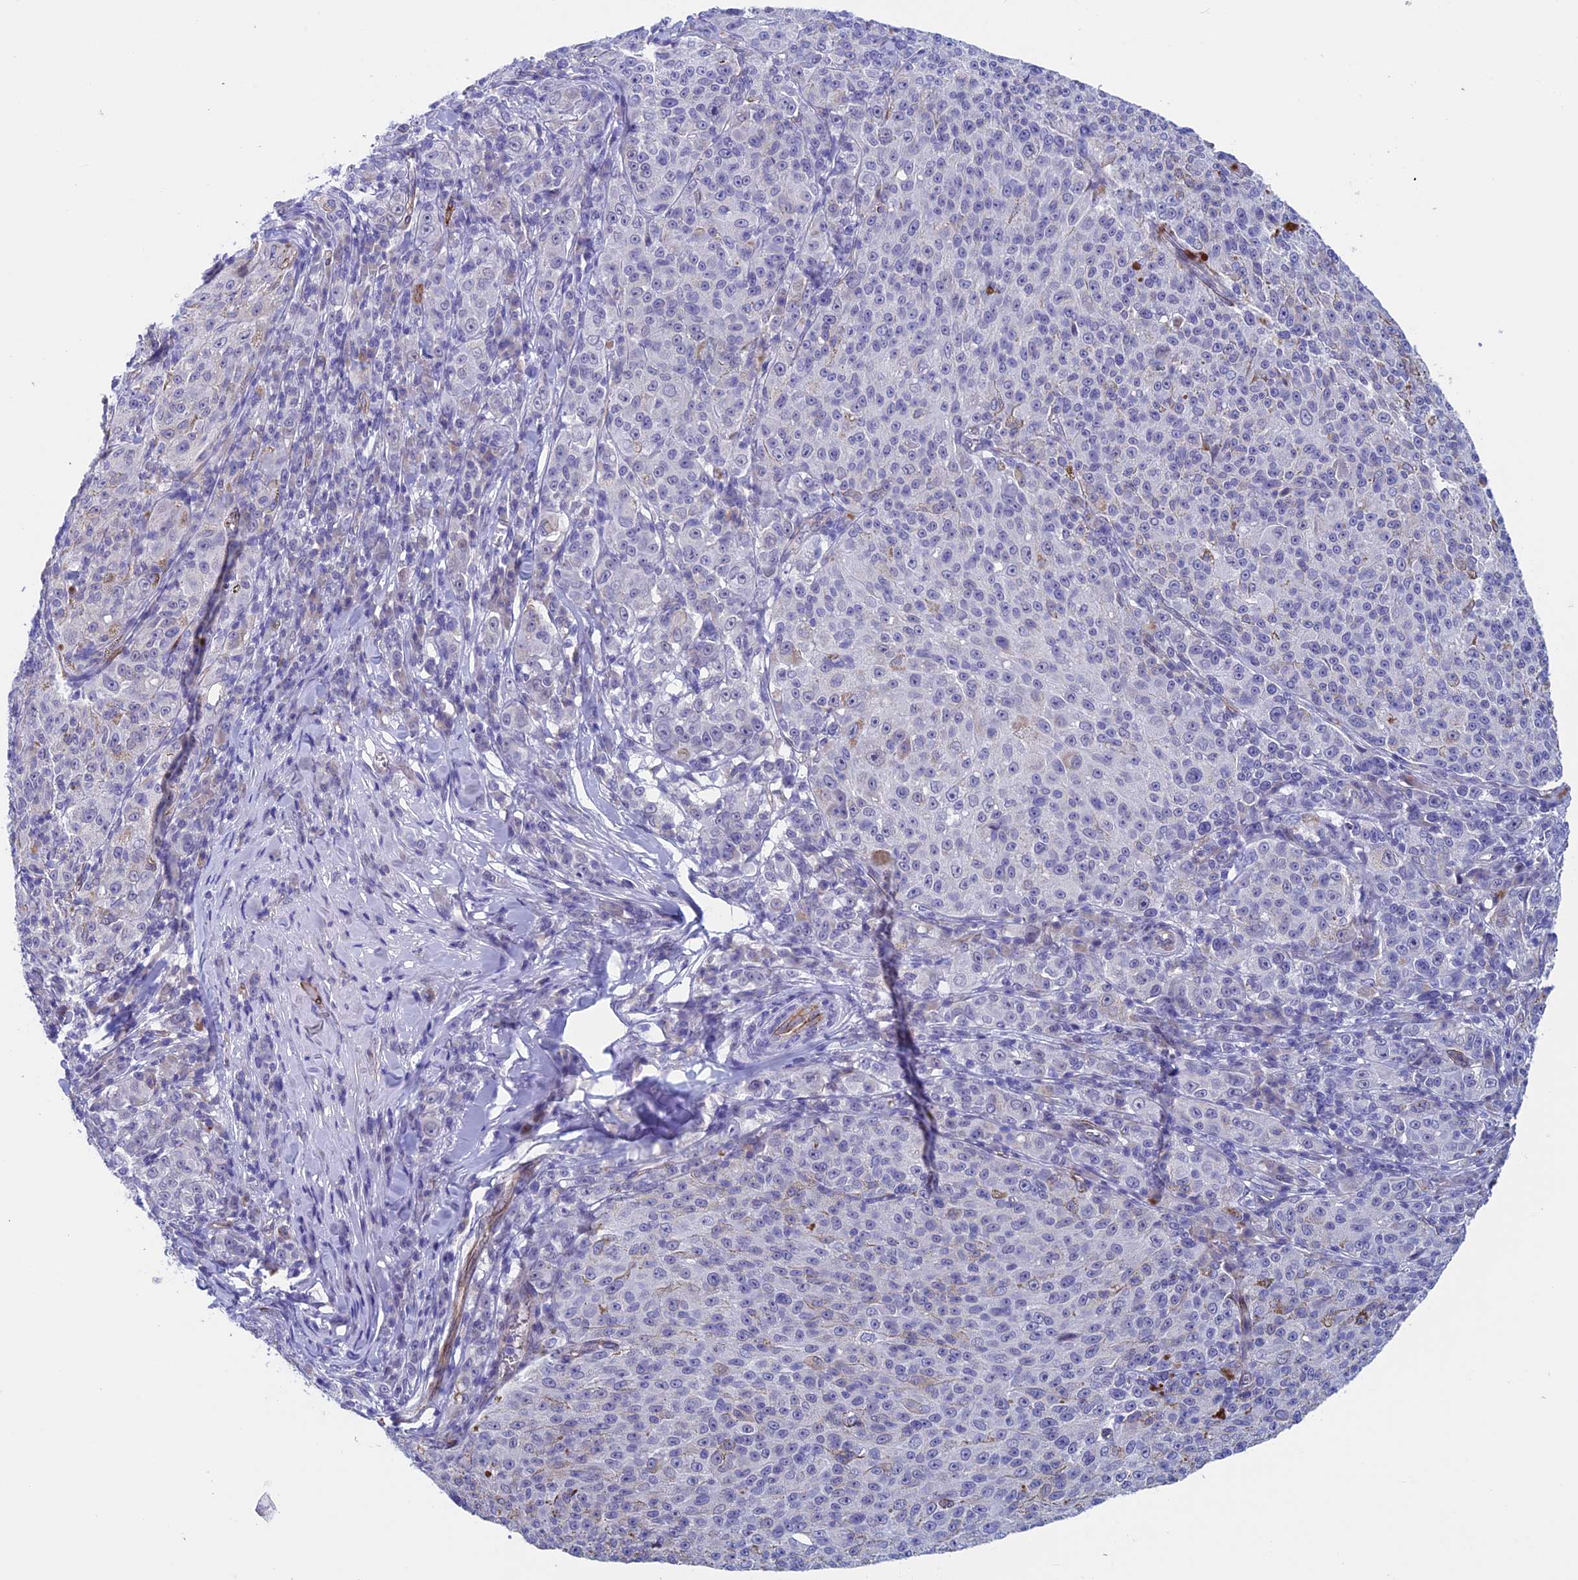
{"staining": {"intensity": "negative", "quantity": "none", "location": "none"}, "tissue": "melanoma", "cell_type": "Tumor cells", "image_type": "cancer", "snomed": [{"axis": "morphology", "description": "Malignant melanoma, NOS"}, {"axis": "topography", "description": "Skin"}], "caption": "Immunohistochemistry (IHC) of human malignant melanoma shows no staining in tumor cells. (Immunohistochemistry (IHC), brightfield microscopy, high magnification).", "gene": "INSYN1", "patient": {"sex": "female", "age": 52}}